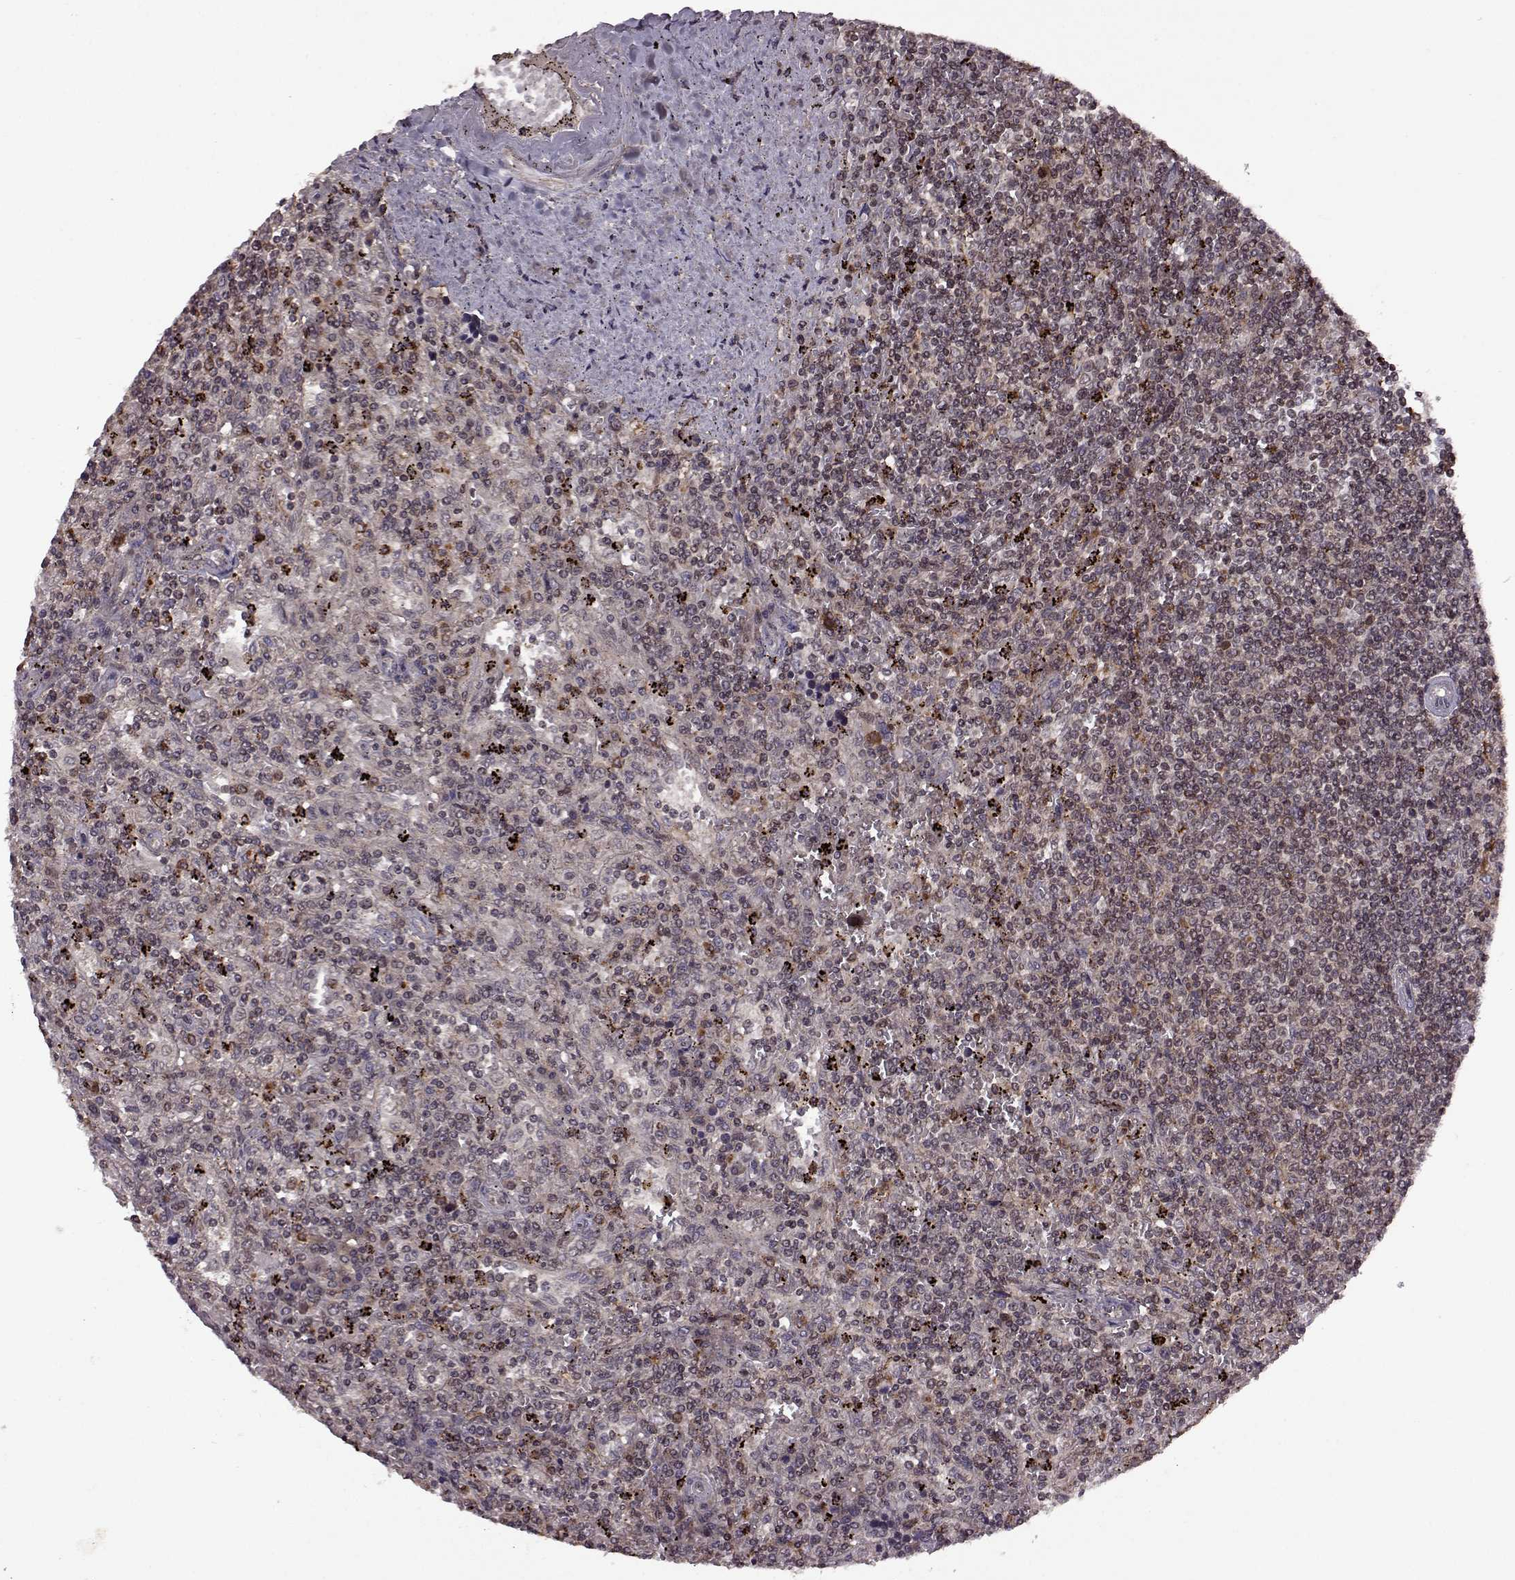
{"staining": {"intensity": "negative", "quantity": "none", "location": "none"}, "tissue": "lymphoma", "cell_type": "Tumor cells", "image_type": "cancer", "snomed": [{"axis": "morphology", "description": "Malignant lymphoma, non-Hodgkin's type, Low grade"}, {"axis": "topography", "description": "Spleen"}], "caption": "Immunohistochemical staining of low-grade malignant lymphoma, non-Hodgkin's type demonstrates no significant expression in tumor cells. The staining was performed using DAB to visualize the protein expression in brown, while the nuclei were stained in blue with hematoxylin (Magnification: 20x).", "gene": "TRMU", "patient": {"sex": "male", "age": 62}}